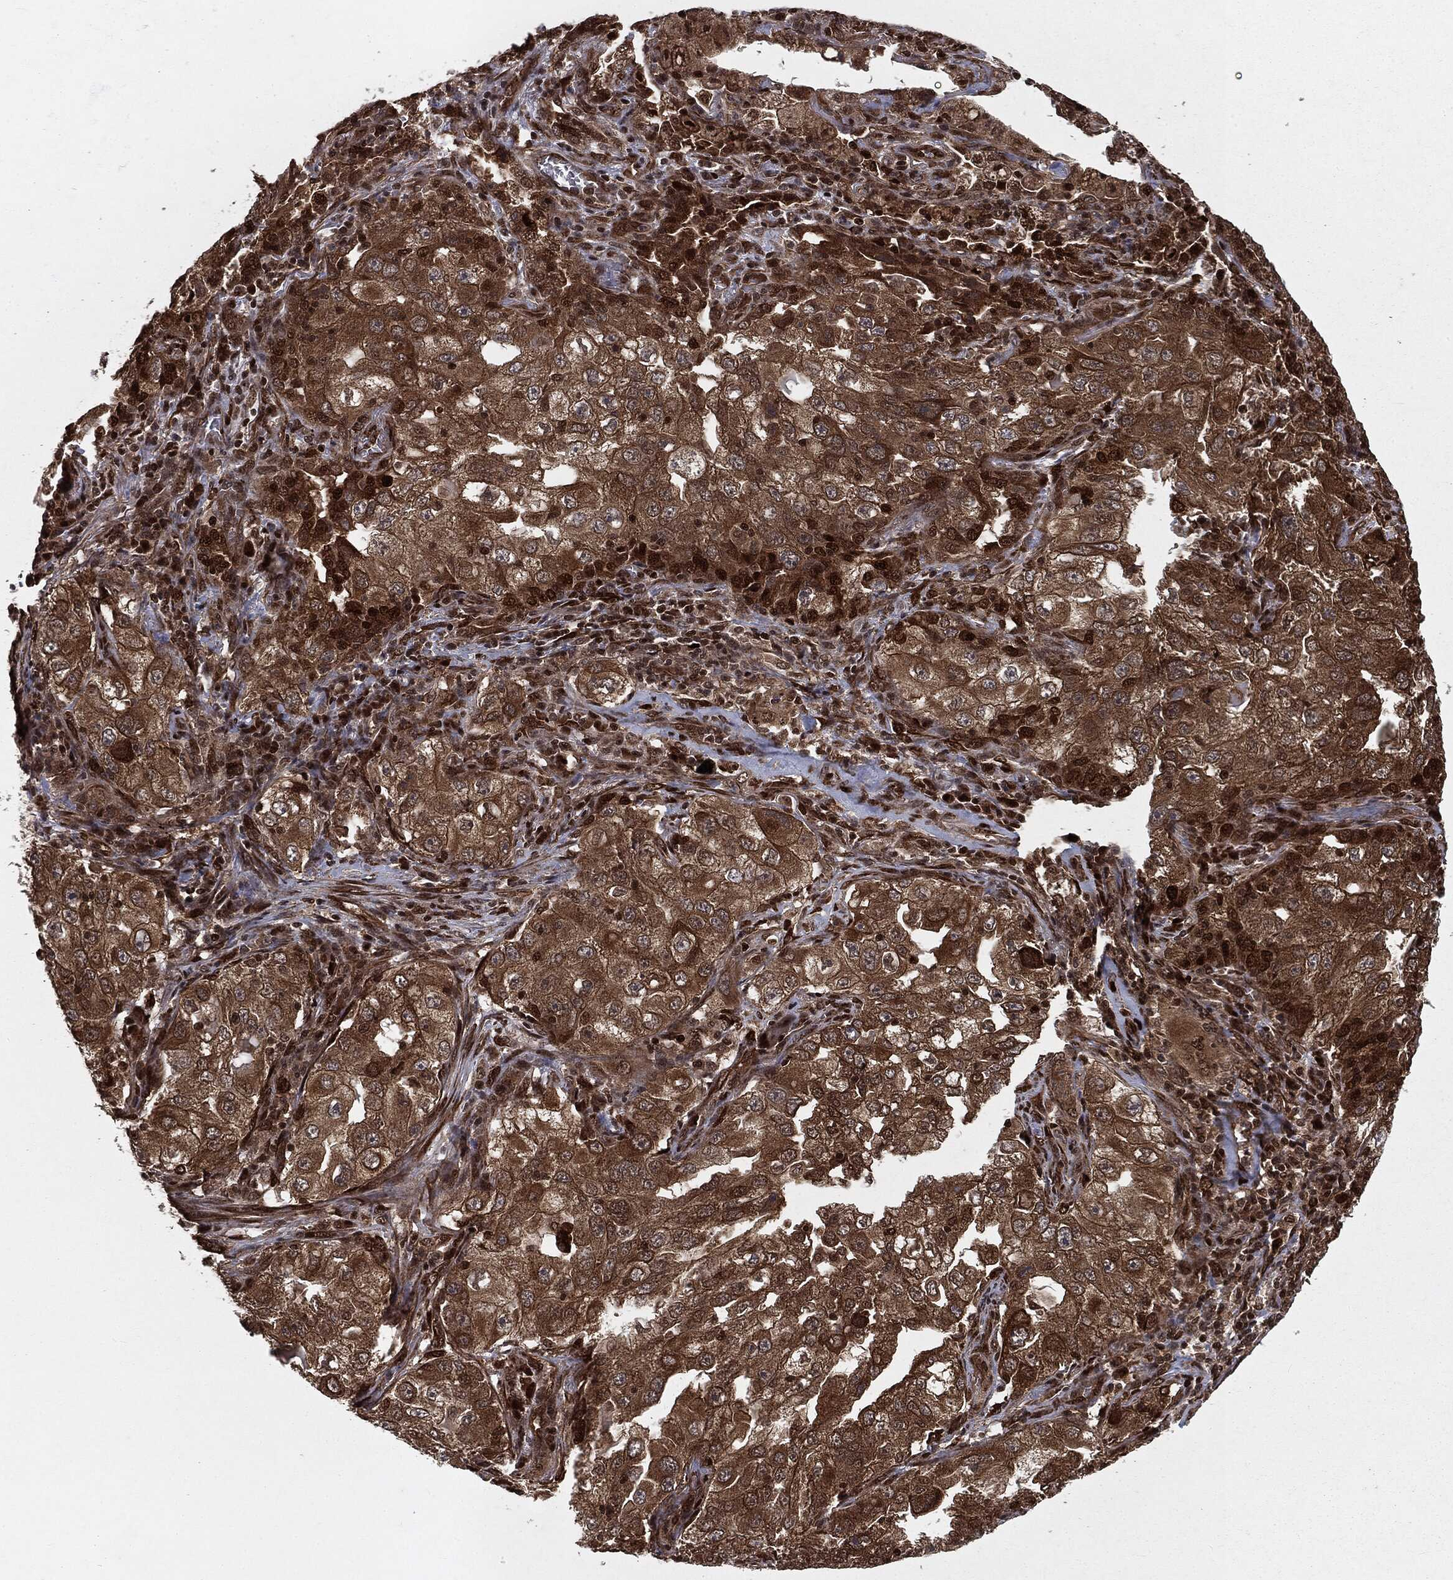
{"staining": {"intensity": "strong", "quantity": "<25%", "location": "cytoplasmic/membranous,nuclear"}, "tissue": "lung cancer", "cell_type": "Tumor cells", "image_type": "cancer", "snomed": [{"axis": "morphology", "description": "Adenocarcinoma, NOS"}, {"axis": "topography", "description": "Lung"}], "caption": "Strong cytoplasmic/membranous and nuclear protein staining is present in approximately <25% of tumor cells in lung adenocarcinoma.", "gene": "RANBP9", "patient": {"sex": "female", "age": 61}}